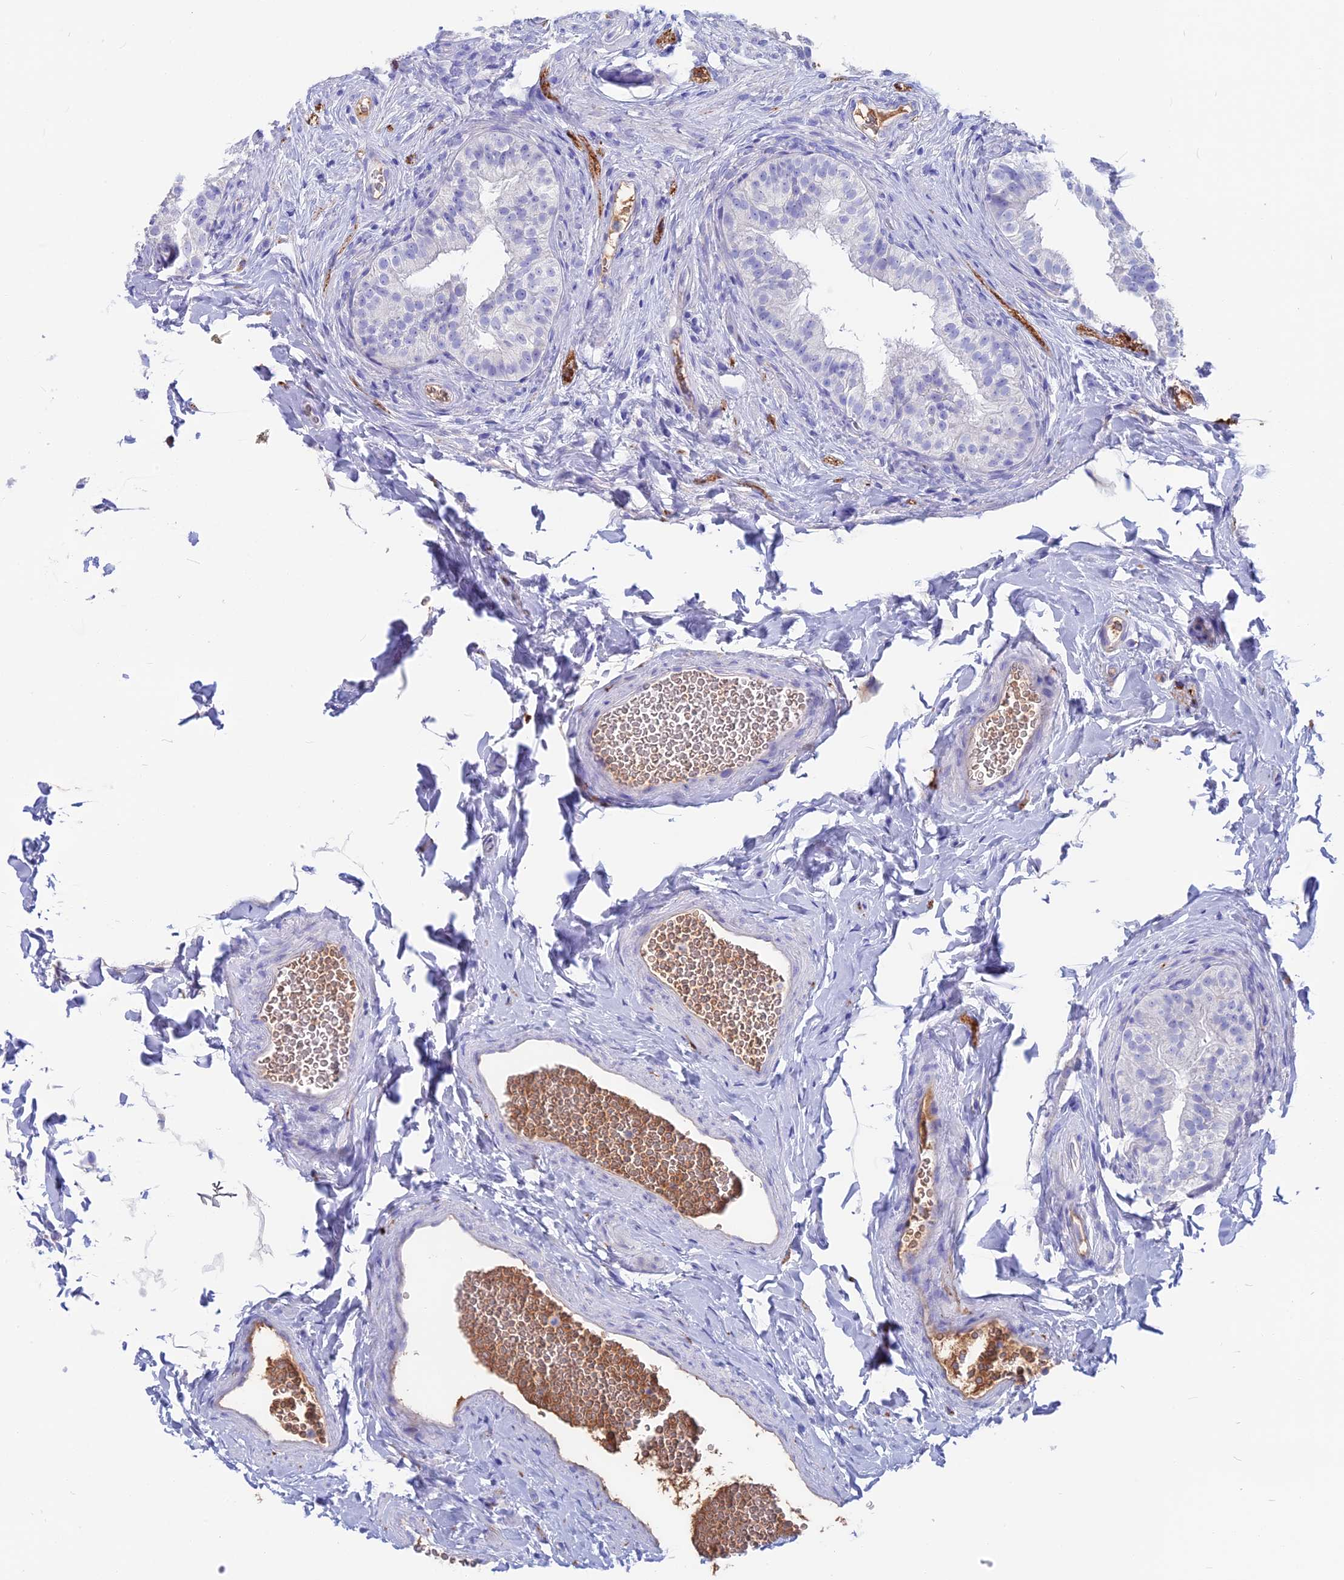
{"staining": {"intensity": "negative", "quantity": "none", "location": "none"}, "tissue": "epididymis", "cell_type": "Glandular cells", "image_type": "normal", "snomed": [{"axis": "morphology", "description": "Normal tissue, NOS"}, {"axis": "topography", "description": "Epididymis"}], "caption": "An IHC histopathology image of unremarkable epididymis is shown. There is no staining in glandular cells of epididymis.", "gene": "SNAP91", "patient": {"sex": "male", "age": 49}}